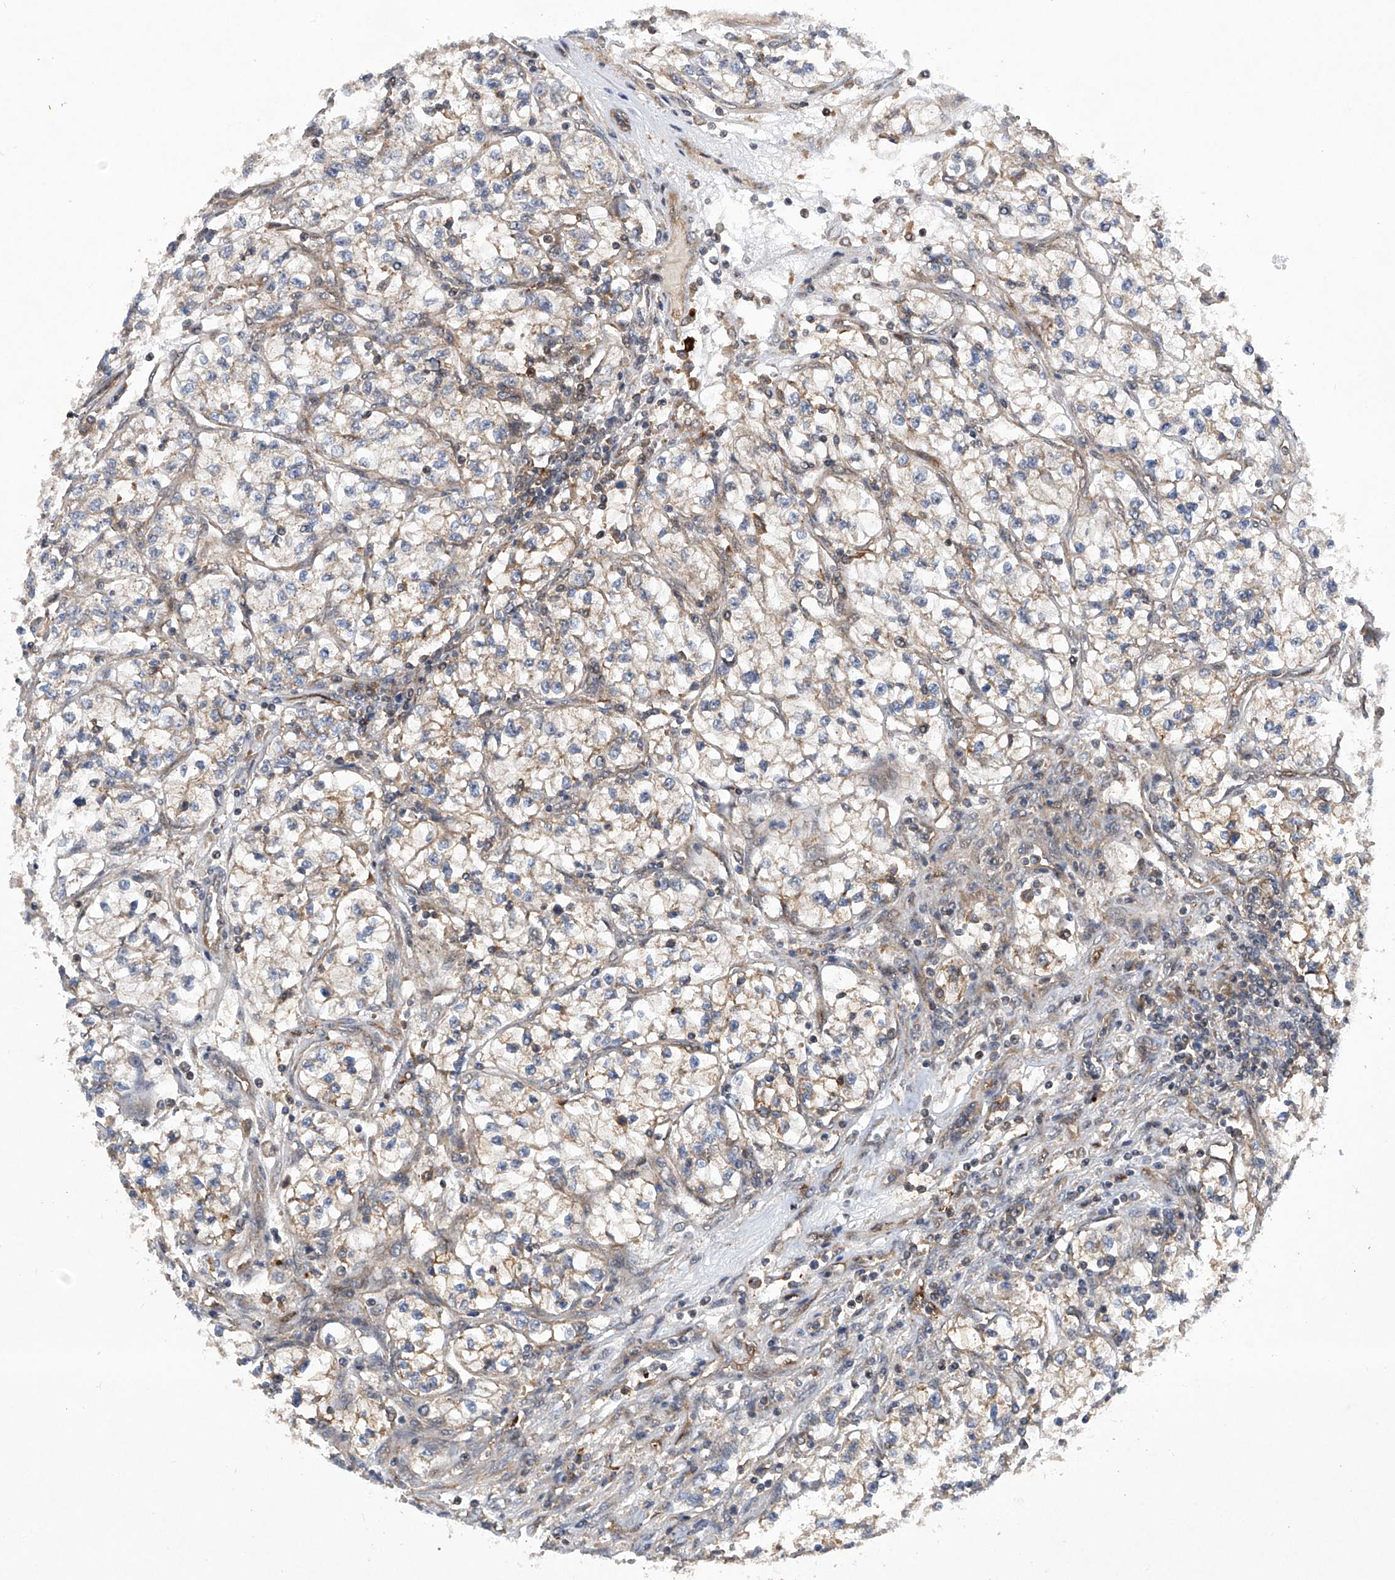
{"staining": {"intensity": "negative", "quantity": "none", "location": "none"}, "tissue": "renal cancer", "cell_type": "Tumor cells", "image_type": "cancer", "snomed": [{"axis": "morphology", "description": "Adenocarcinoma, NOS"}, {"axis": "topography", "description": "Kidney"}], "caption": "The micrograph demonstrates no significant expression in tumor cells of renal cancer.", "gene": "CISH", "patient": {"sex": "female", "age": 57}}